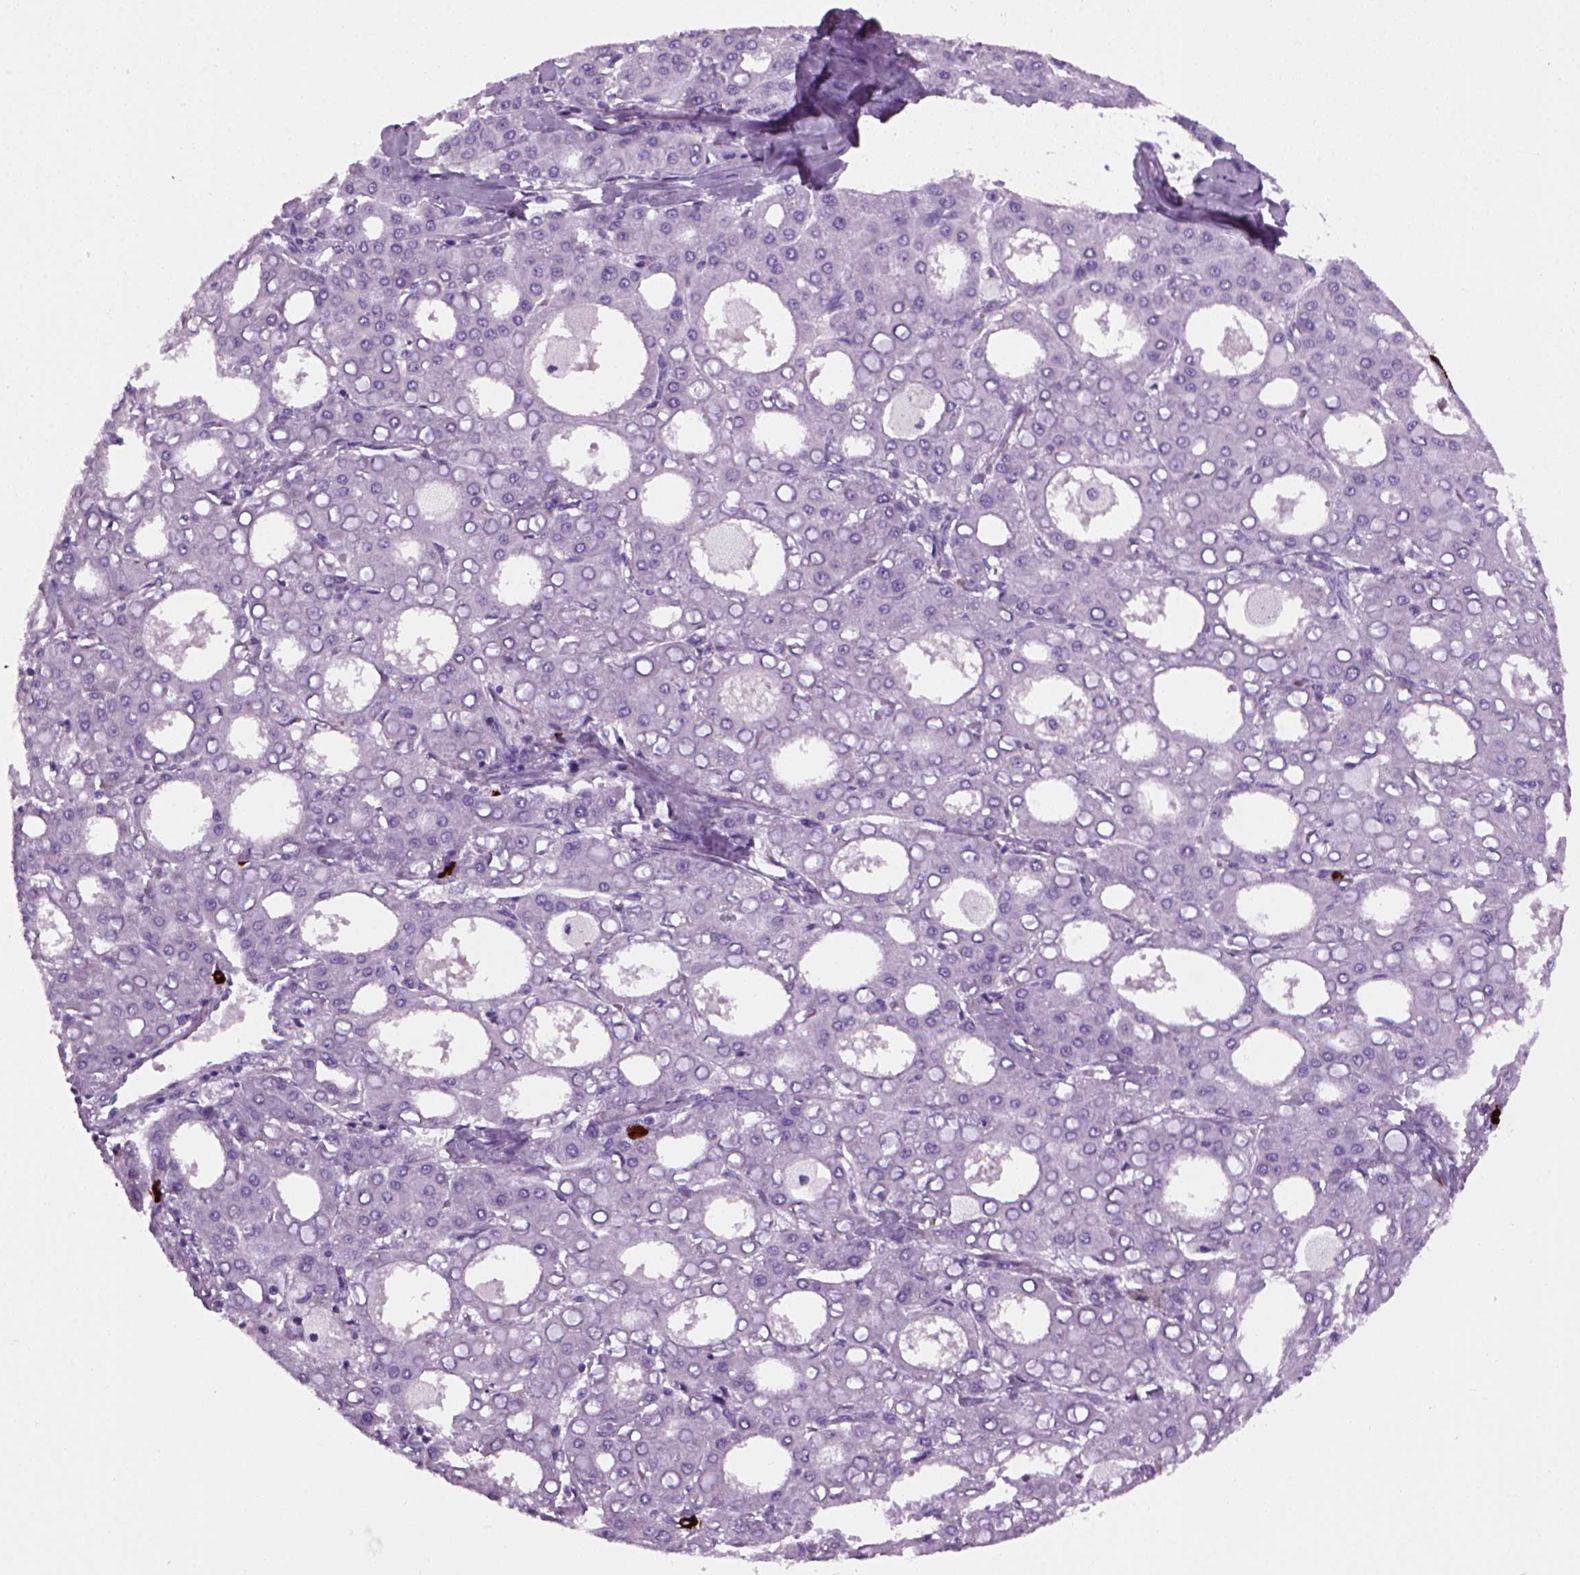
{"staining": {"intensity": "negative", "quantity": "none", "location": "none"}, "tissue": "liver cancer", "cell_type": "Tumor cells", "image_type": "cancer", "snomed": [{"axis": "morphology", "description": "Carcinoma, Hepatocellular, NOS"}, {"axis": "topography", "description": "Liver"}], "caption": "Human liver cancer (hepatocellular carcinoma) stained for a protein using immunohistochemistry (IHC) reveals no positivity in tumor cells.", "gene": "MZB1", "patient": {"sex": "male", "age": 65}}